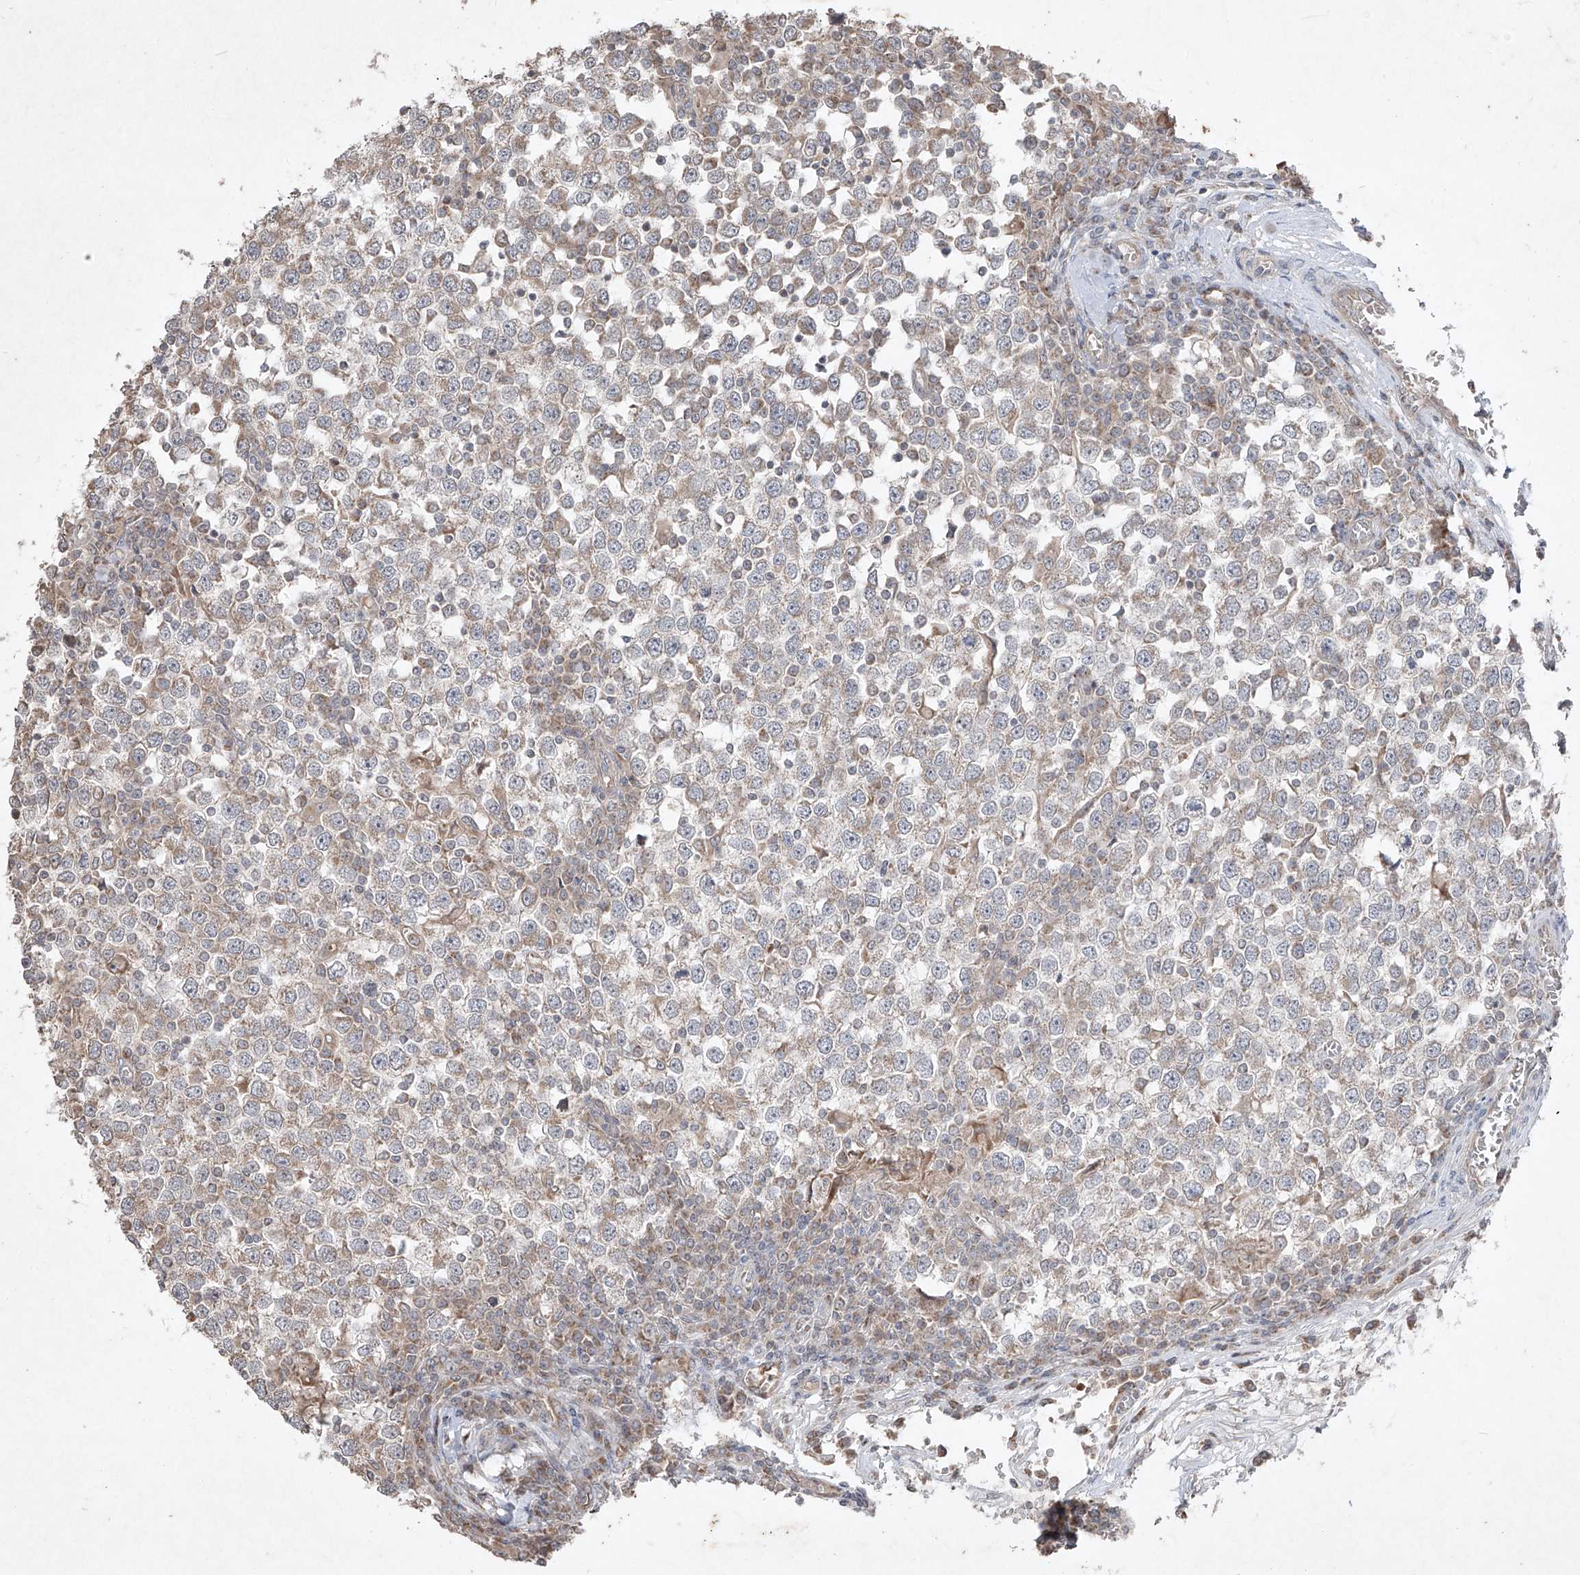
{"staining": {"intensity": "weak", "quantity": "25%-75%", "location": "cytoplasmic/membranous"}, "tissue": "testis cancer", "cell_type": "Tumor cells", "image_type": "cancer", "snomed": [{"axis": "morphology", "description": "Seminoma, NOS"}, {"axis": "topography", "description": "Testis"}], "caption": "Testis seminoma stained for a protein (brown) displays weak cytoplasmic/membranous positive expression in about 25%-75% of tumor cells.", "gene": "ABCD3", "patient": {"sex": "male", "age": 65}}